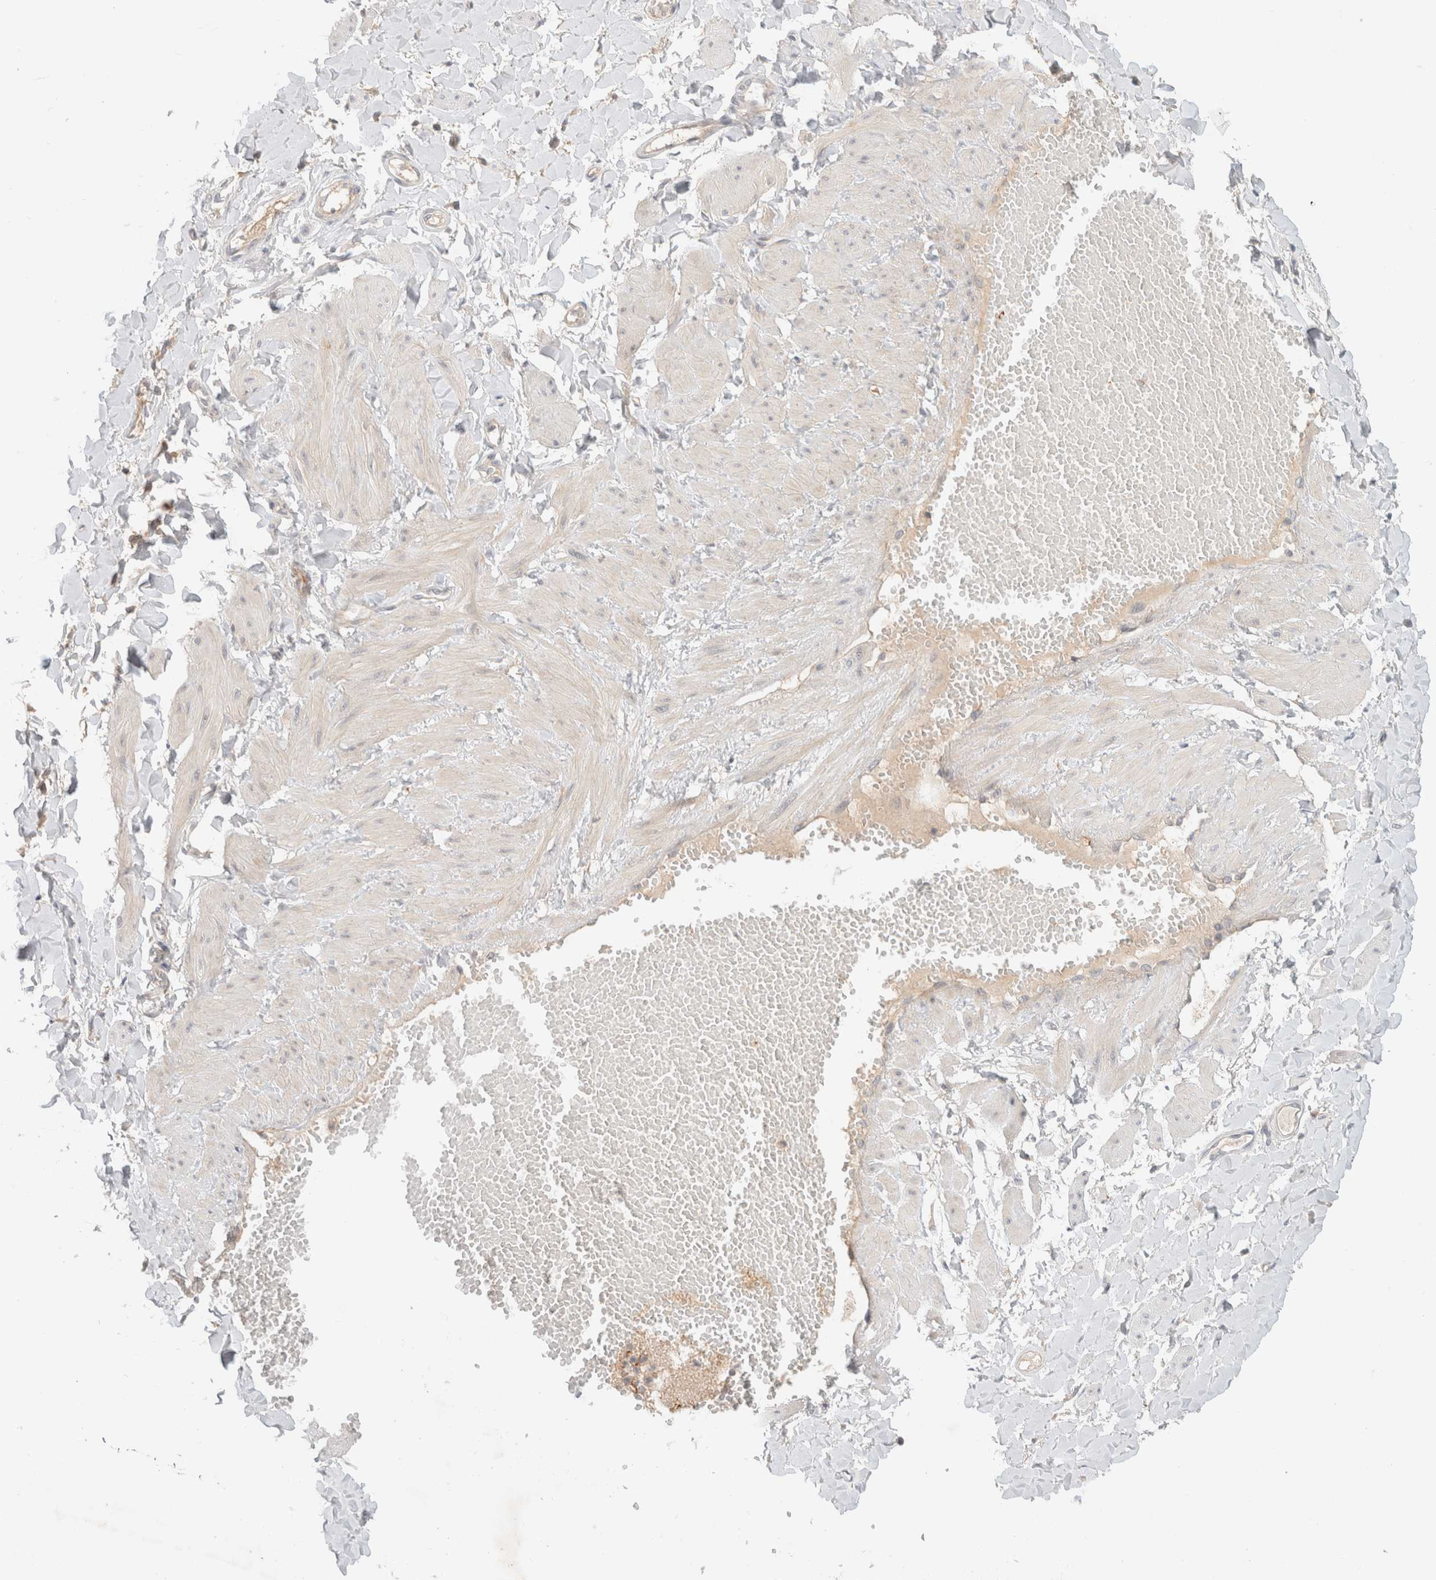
{"staining": {"intensity": "weak", "quantity": ">75%", "location": "cytoplasmic/membranous"}, "tissue": "adipose tissue", "cell_type": "Adipocytes", "image_type": "normal", "snomed": [{"axis": "morphology", "description": "Normal tissue, NOS"}, {"axis": "topography", "description": "Adipose tissue"}, {"axis": "topography", "description": "Vascular tissue"}, {"axis": "topography", "description": "Peripheral nerve tissue"}], "caption": "A micrograph showing weak cytoplasmic/membranous positivity in about >75% of adipocytes in unremarkable adipose tissue, as visualized by brown immunohistochemical staining.", "gene": "MARK3", "patient": {"sex": "male", "age": 25}}